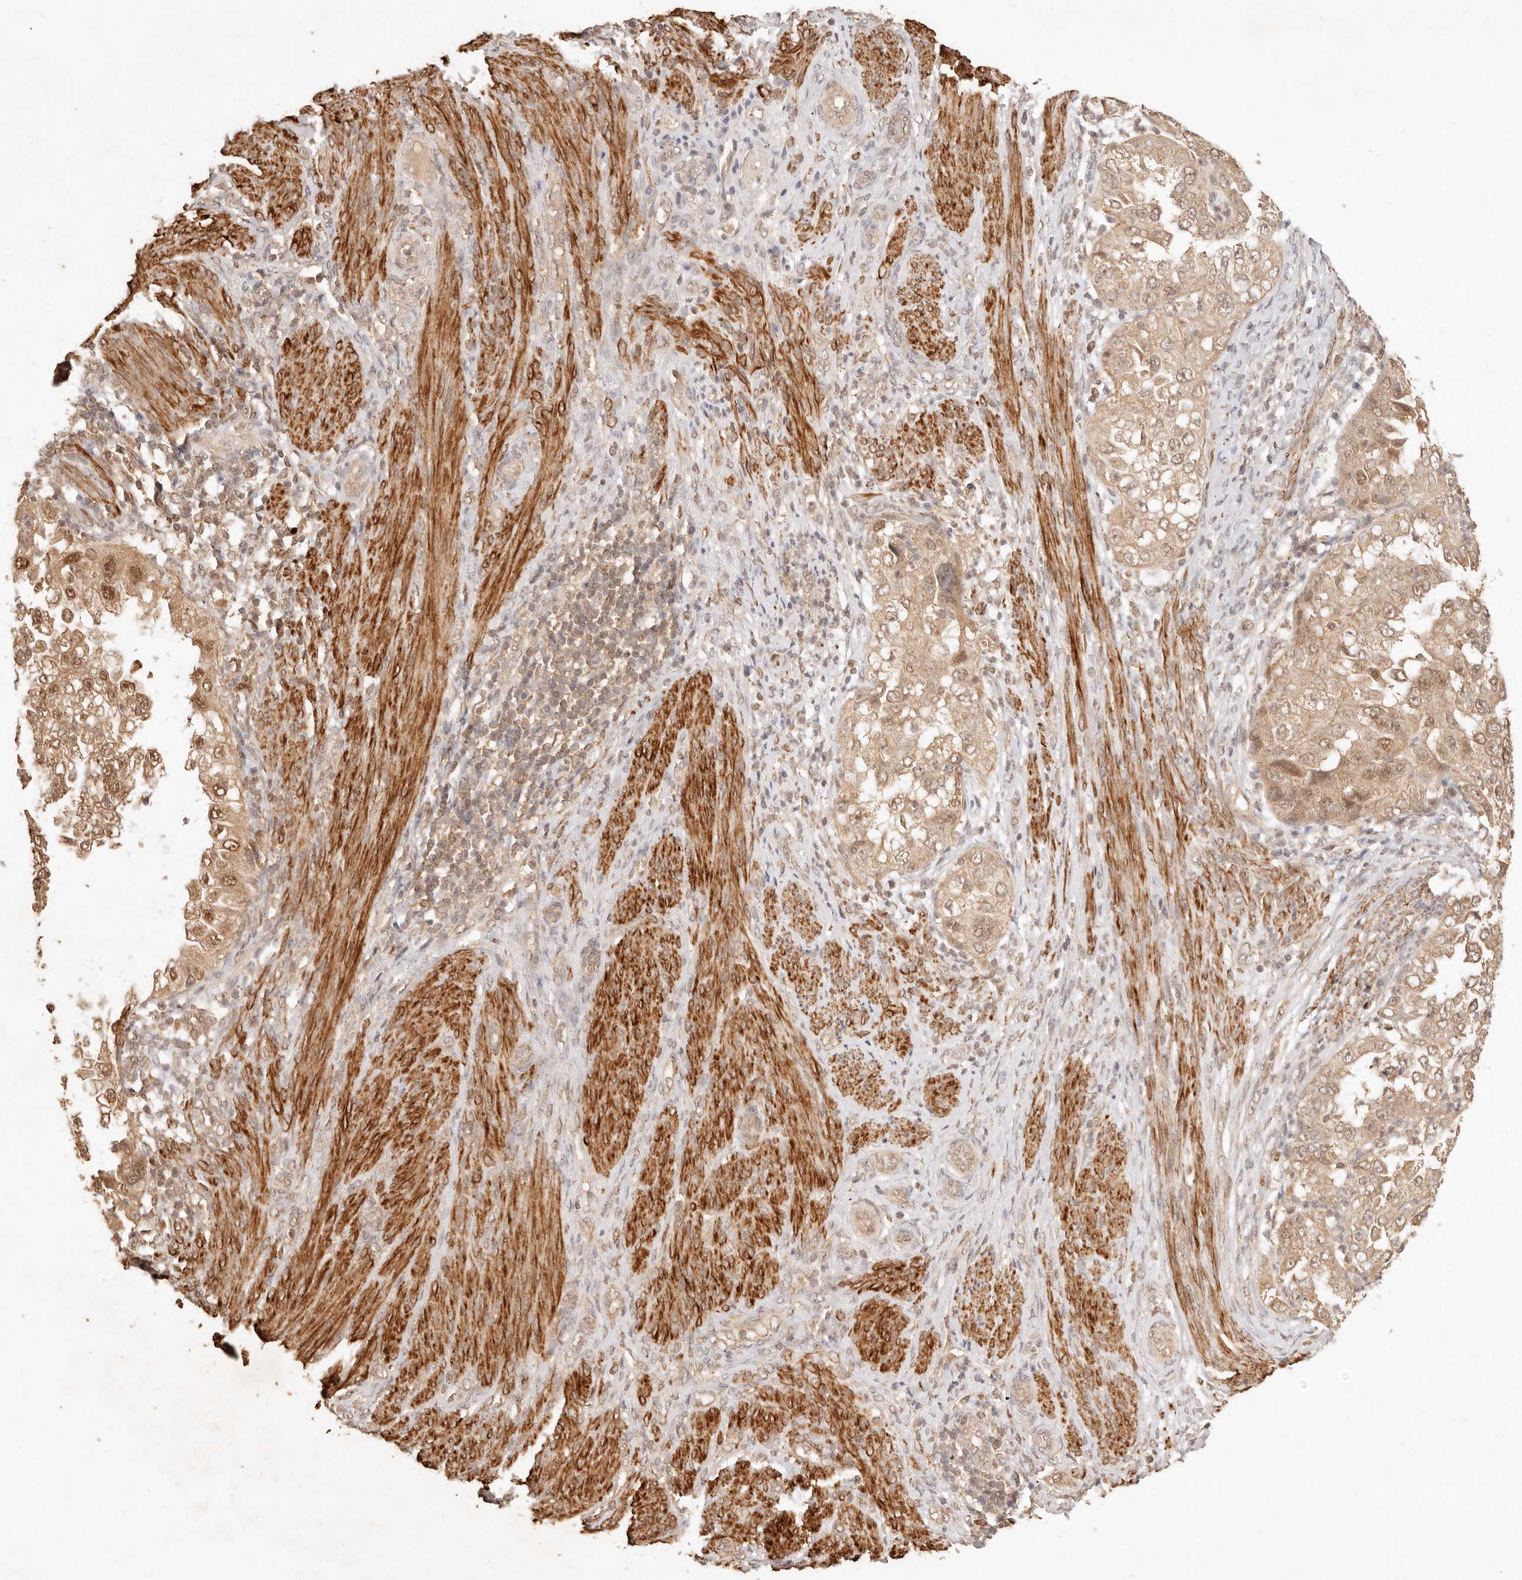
{"staining": {"intensity": "moderate", "quantity": ">75%", "location": "cytoplasmic/membranous,nuclear"}, "tissue": "endometrial cancer", "cell_type": "Tumor cells", "image_type": "cancer", "snomed": [{"axis": "morphology", "description": "Adenocarcinoma, NOS"}, {"axis": "topography", "description": "Endometrium"}], "caption": "IHC (DAB) staining of human adenocarcinoma (endometrial) shows moderate cytoplasmic/membranous and nuclear protein expression in approximately >75% of tumor cells.", "gene": "TRIM11", "patient": {"sex": "female", "age": 85}}